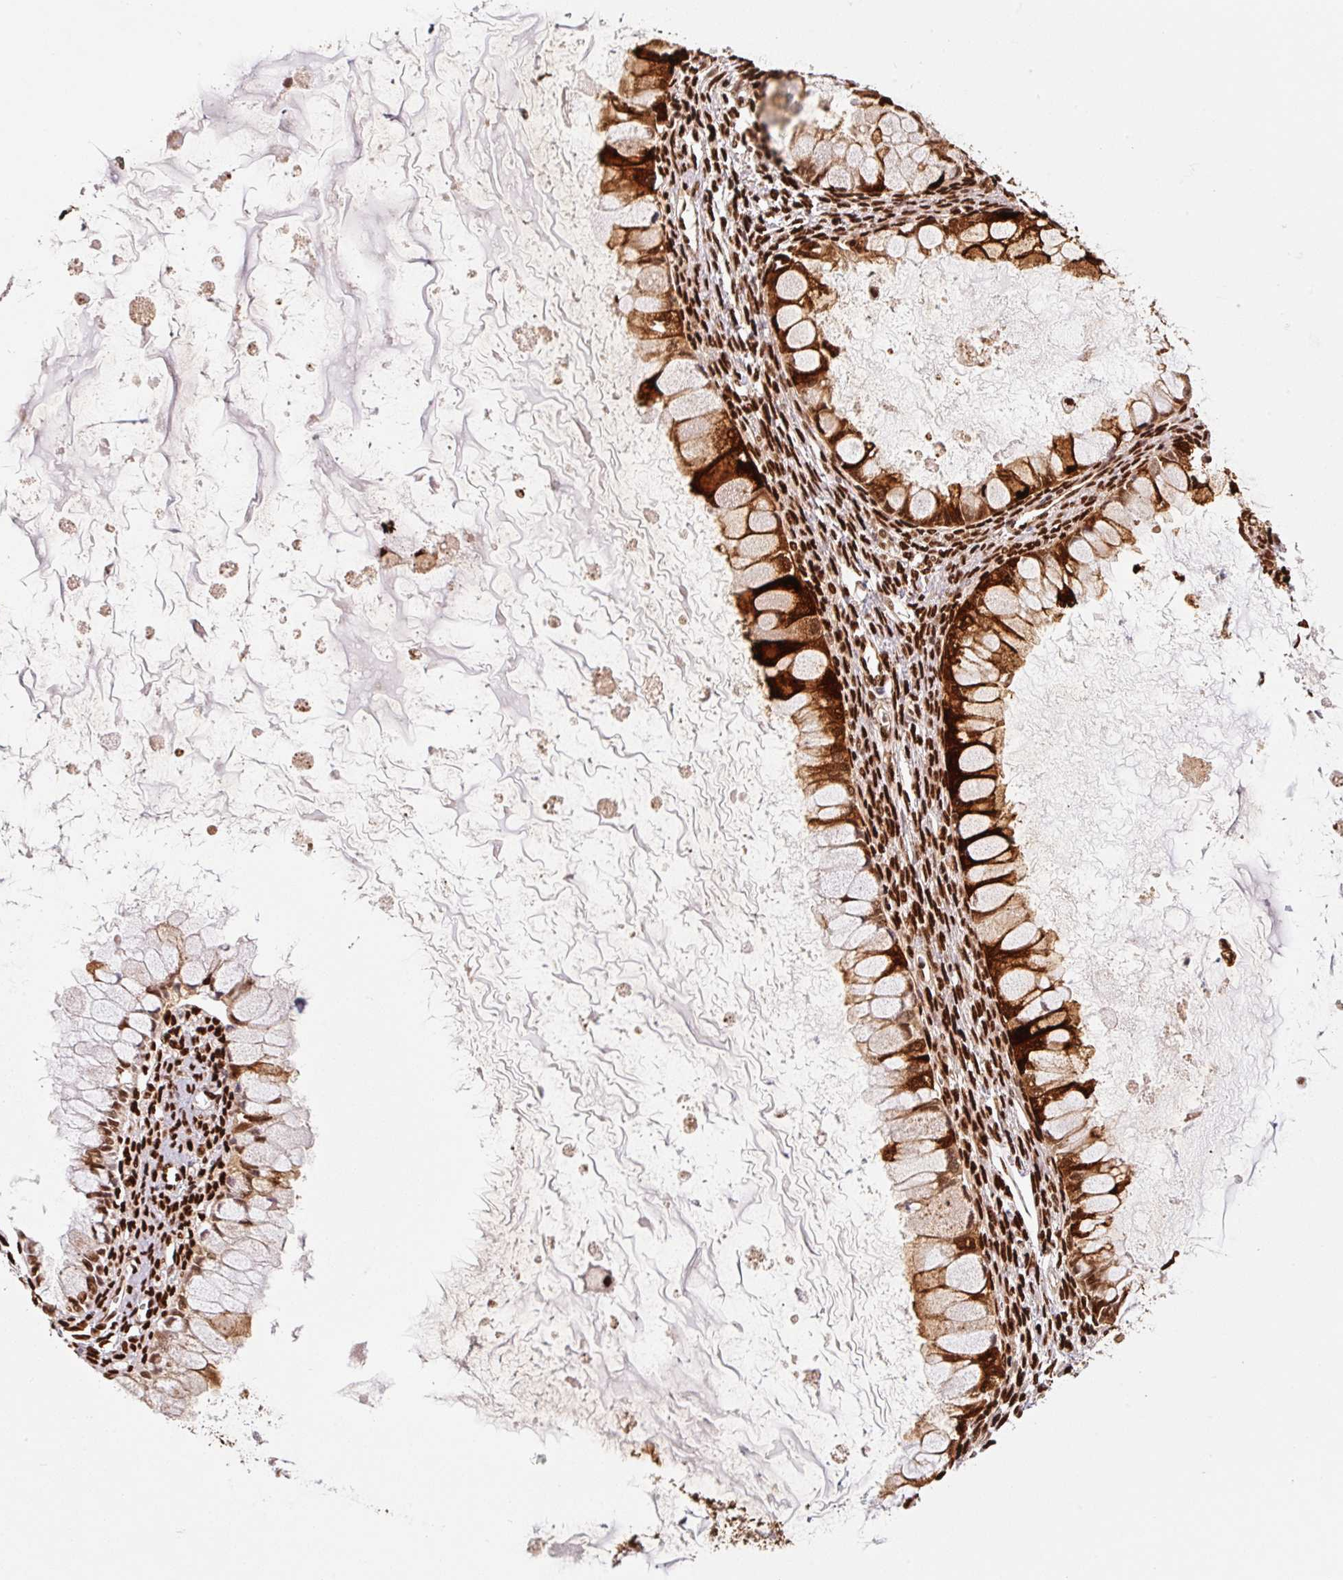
{"staining": {"intensity": "strong", "quantity": ">75%", "location": "cytoplasmic/membranous,nuclear"}, "tissue": "ovarian cancer", "cell_type": "Tumor cells", "image_type": "cancer", "snomed": [{"axis": "morphology", "description": "Cystadenocarcinoma, mucinous, NOS"}, {"axis": "topography", "description": "Ovary"}], "caption": "Tumor cells demonstrate high levels of strong cytoplasmic/membranous and nuclear positivity in about >75% of cells in human ovarian cancer (mucinous cystadenocarcinoma). (DAB IHC, brown staining for protein, blue staining for nuclei).", "gene": "GPR139", "patient": {"sex": "female", "age": 34}}